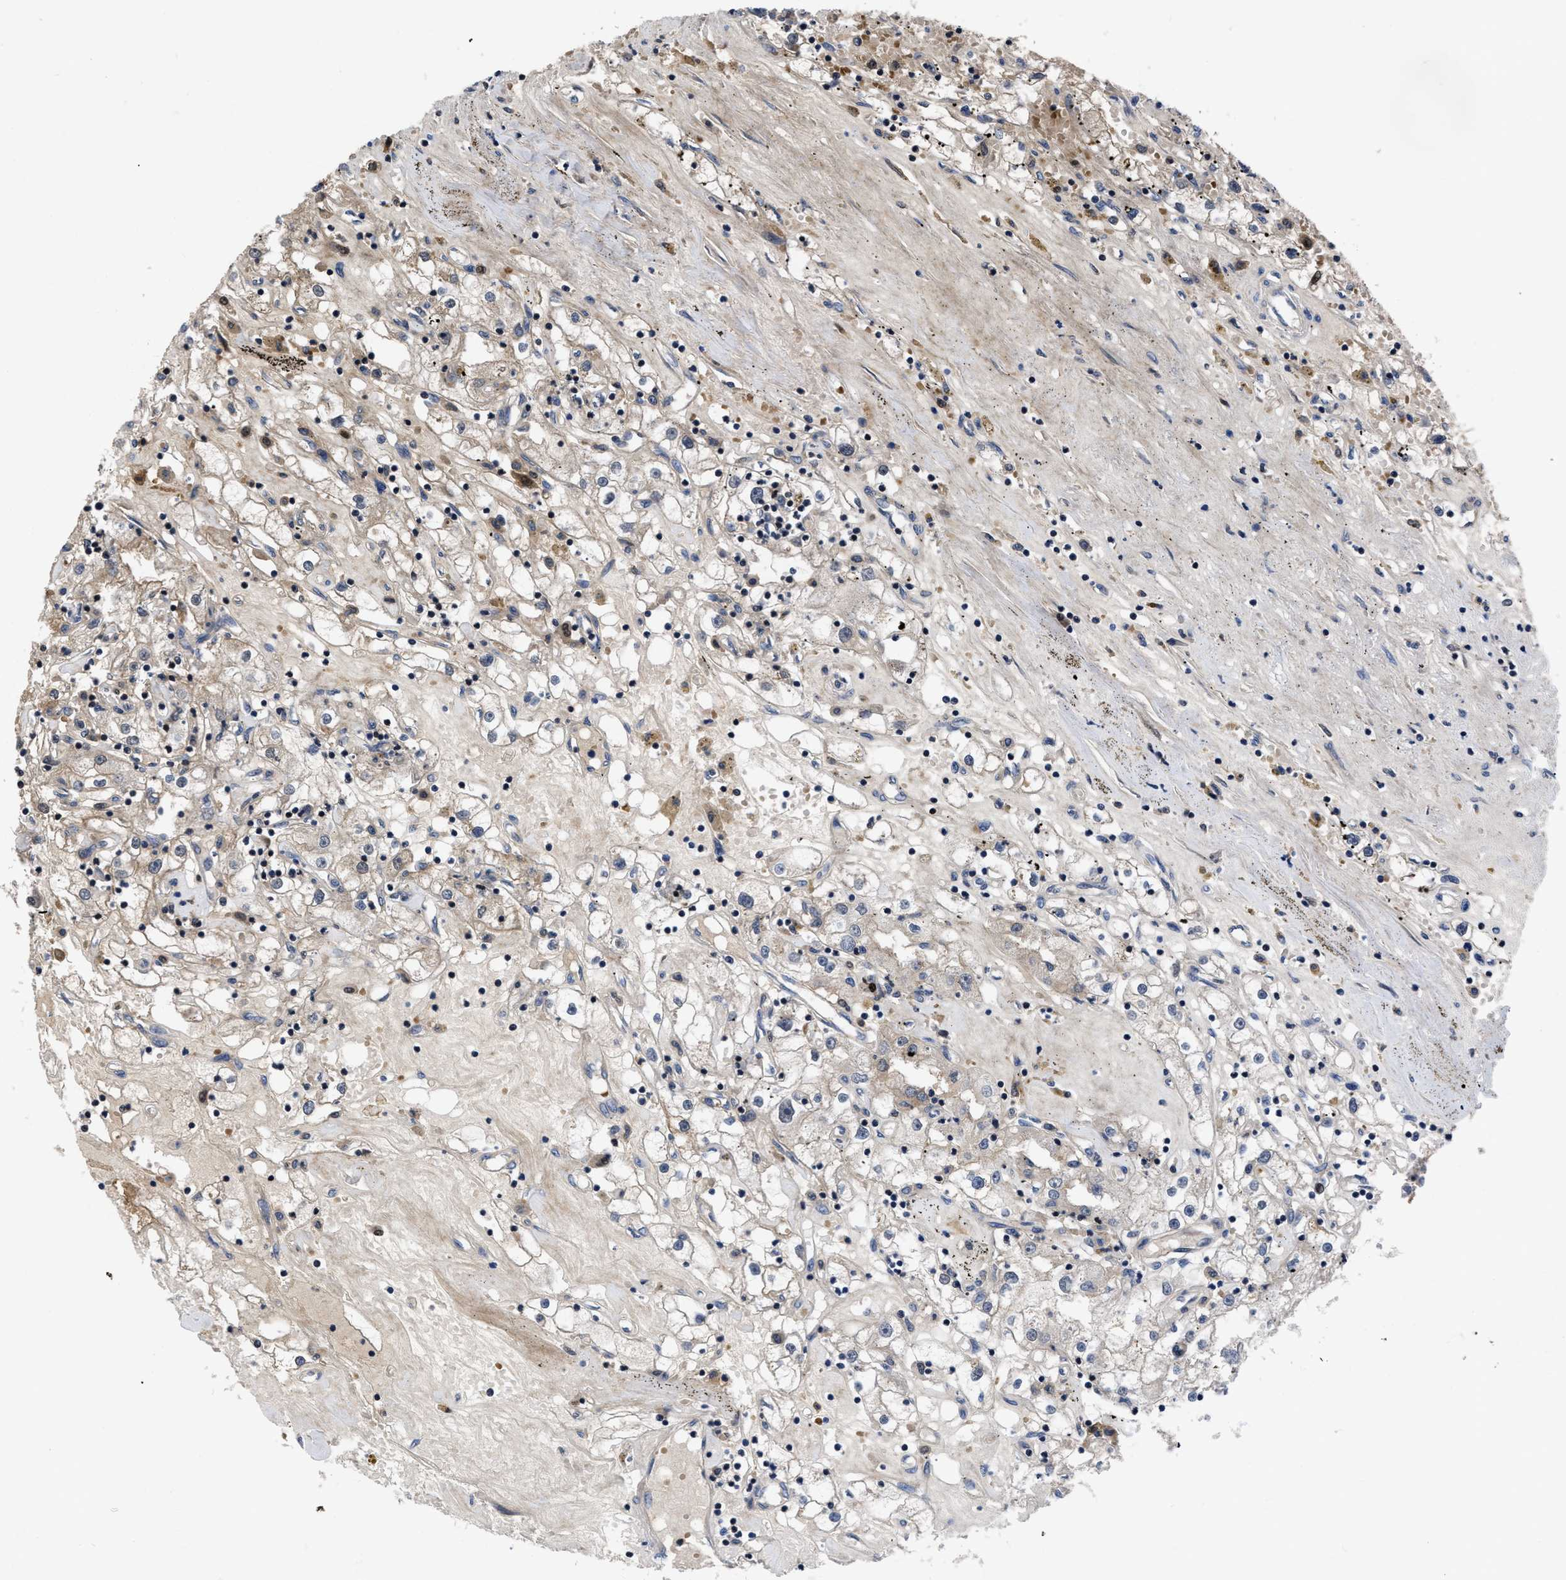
{"staining": {"intensity": "weak", "quantity": "<25%", "location": "cytoplasmic/membranous"}, "tissue": "renal cancer", "cell_type": "Tumor cells", "image_type": "cancer", "snomed": [{"axis": "morphology", "description": "Adenocarcinoma, NOS"}, {"axis": "topography", "description": "Kidney"}], "caption": "The immunohistochemistry (IHC) micrograph has no significant expression in tumor cells of renal cancer (adenocarcinoma) tissue. (Immunohistochemistry, brightfield microscopy, high magnification).", "gene": "FAM200A", "patient": {"sex": "male", "age": 56}}